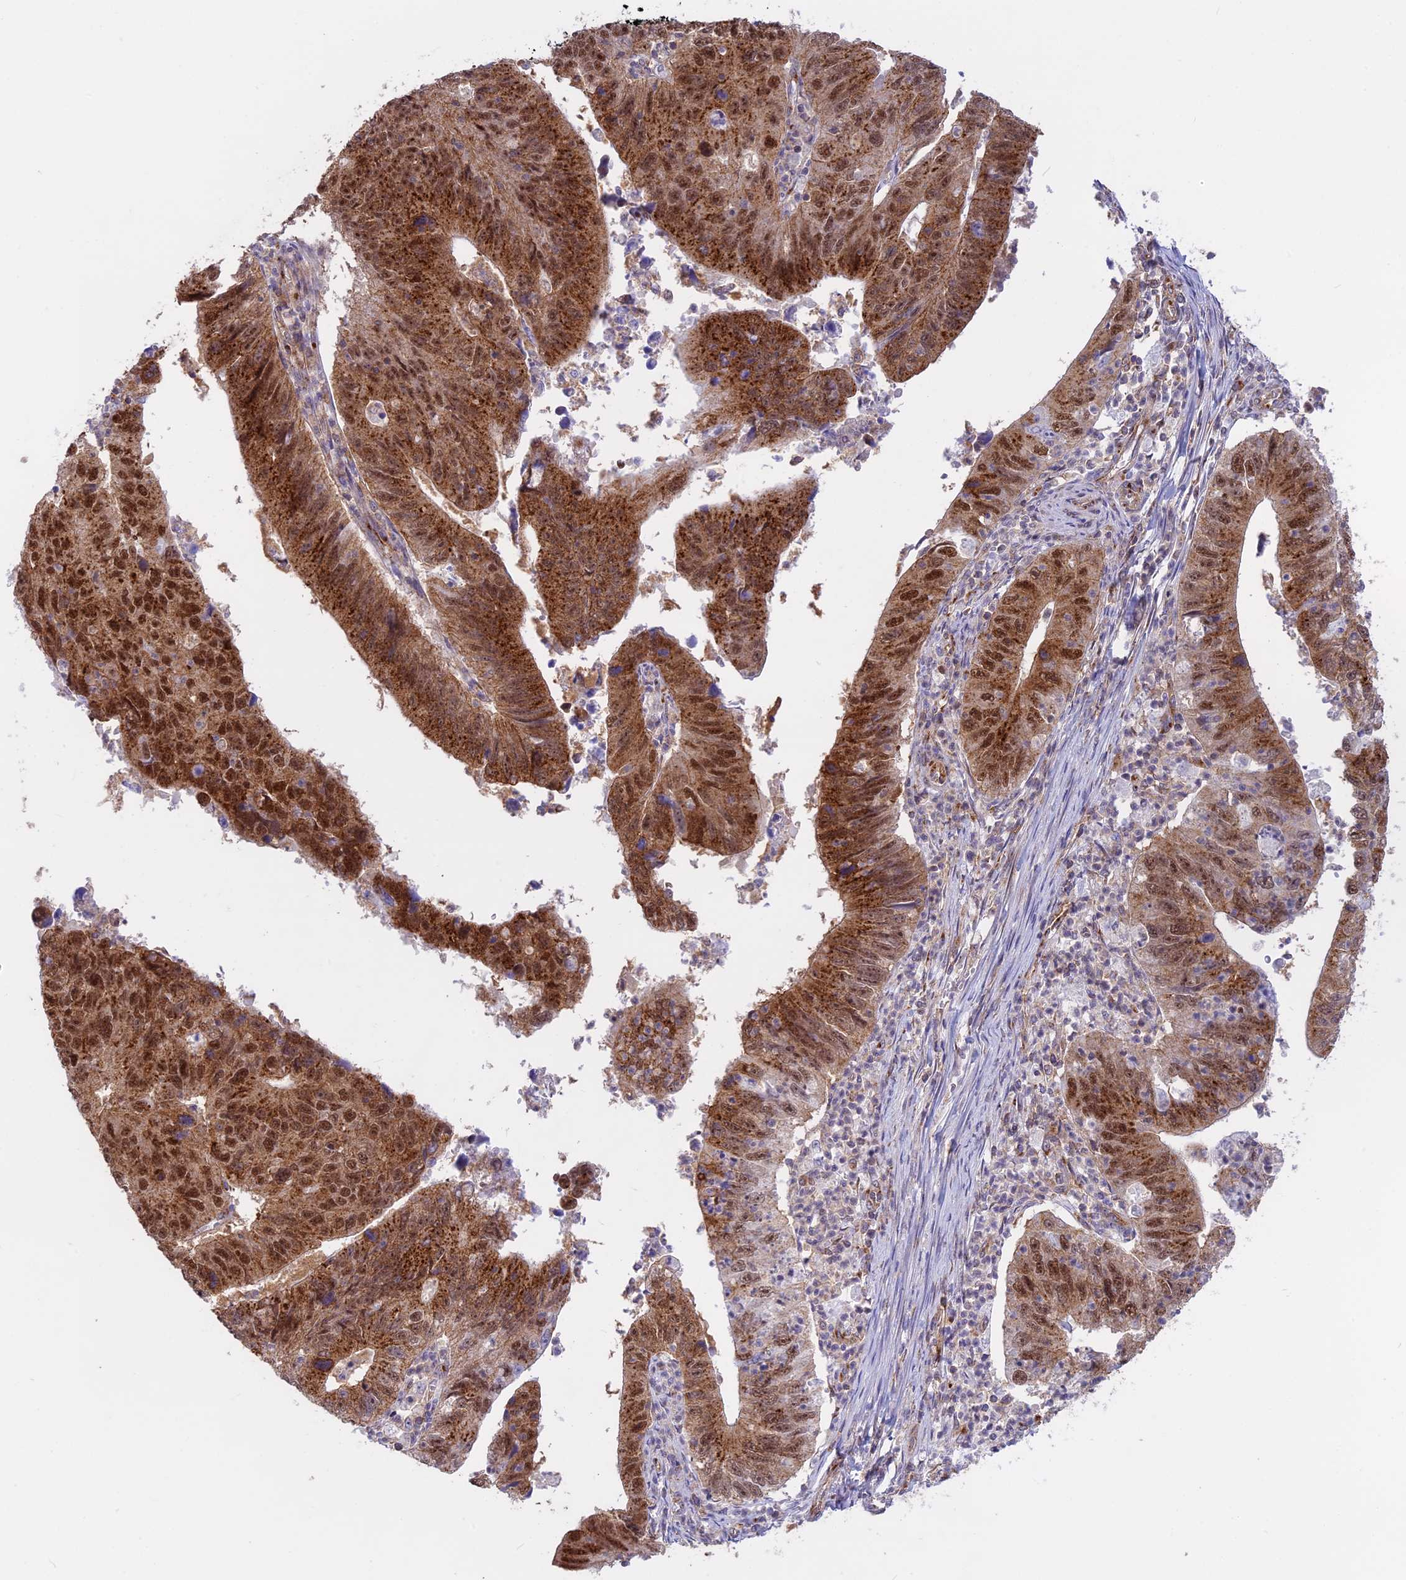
{"staining": {"intensity": "strong", "quantity": ">75%", "location": "cytoplasmic/membranous,nuclear"}, "tissue": "stomach cancer", "cell_type": "Tumor cells", "image_type": "cancer", "snomed": [{"axis": "morphology", "description": "Adenocarcinoma, NOS"}, {"axis": "topography", "description": "Stomach"}], "caption": "This is an image of immunohistochemistry staining of stomach cancer, which shows strong positivity in the cytoplasmic/membranous and nuclear of tumor cells.", "gene": "CLINT1", "patient": {"sex": "male", "age": 59}}